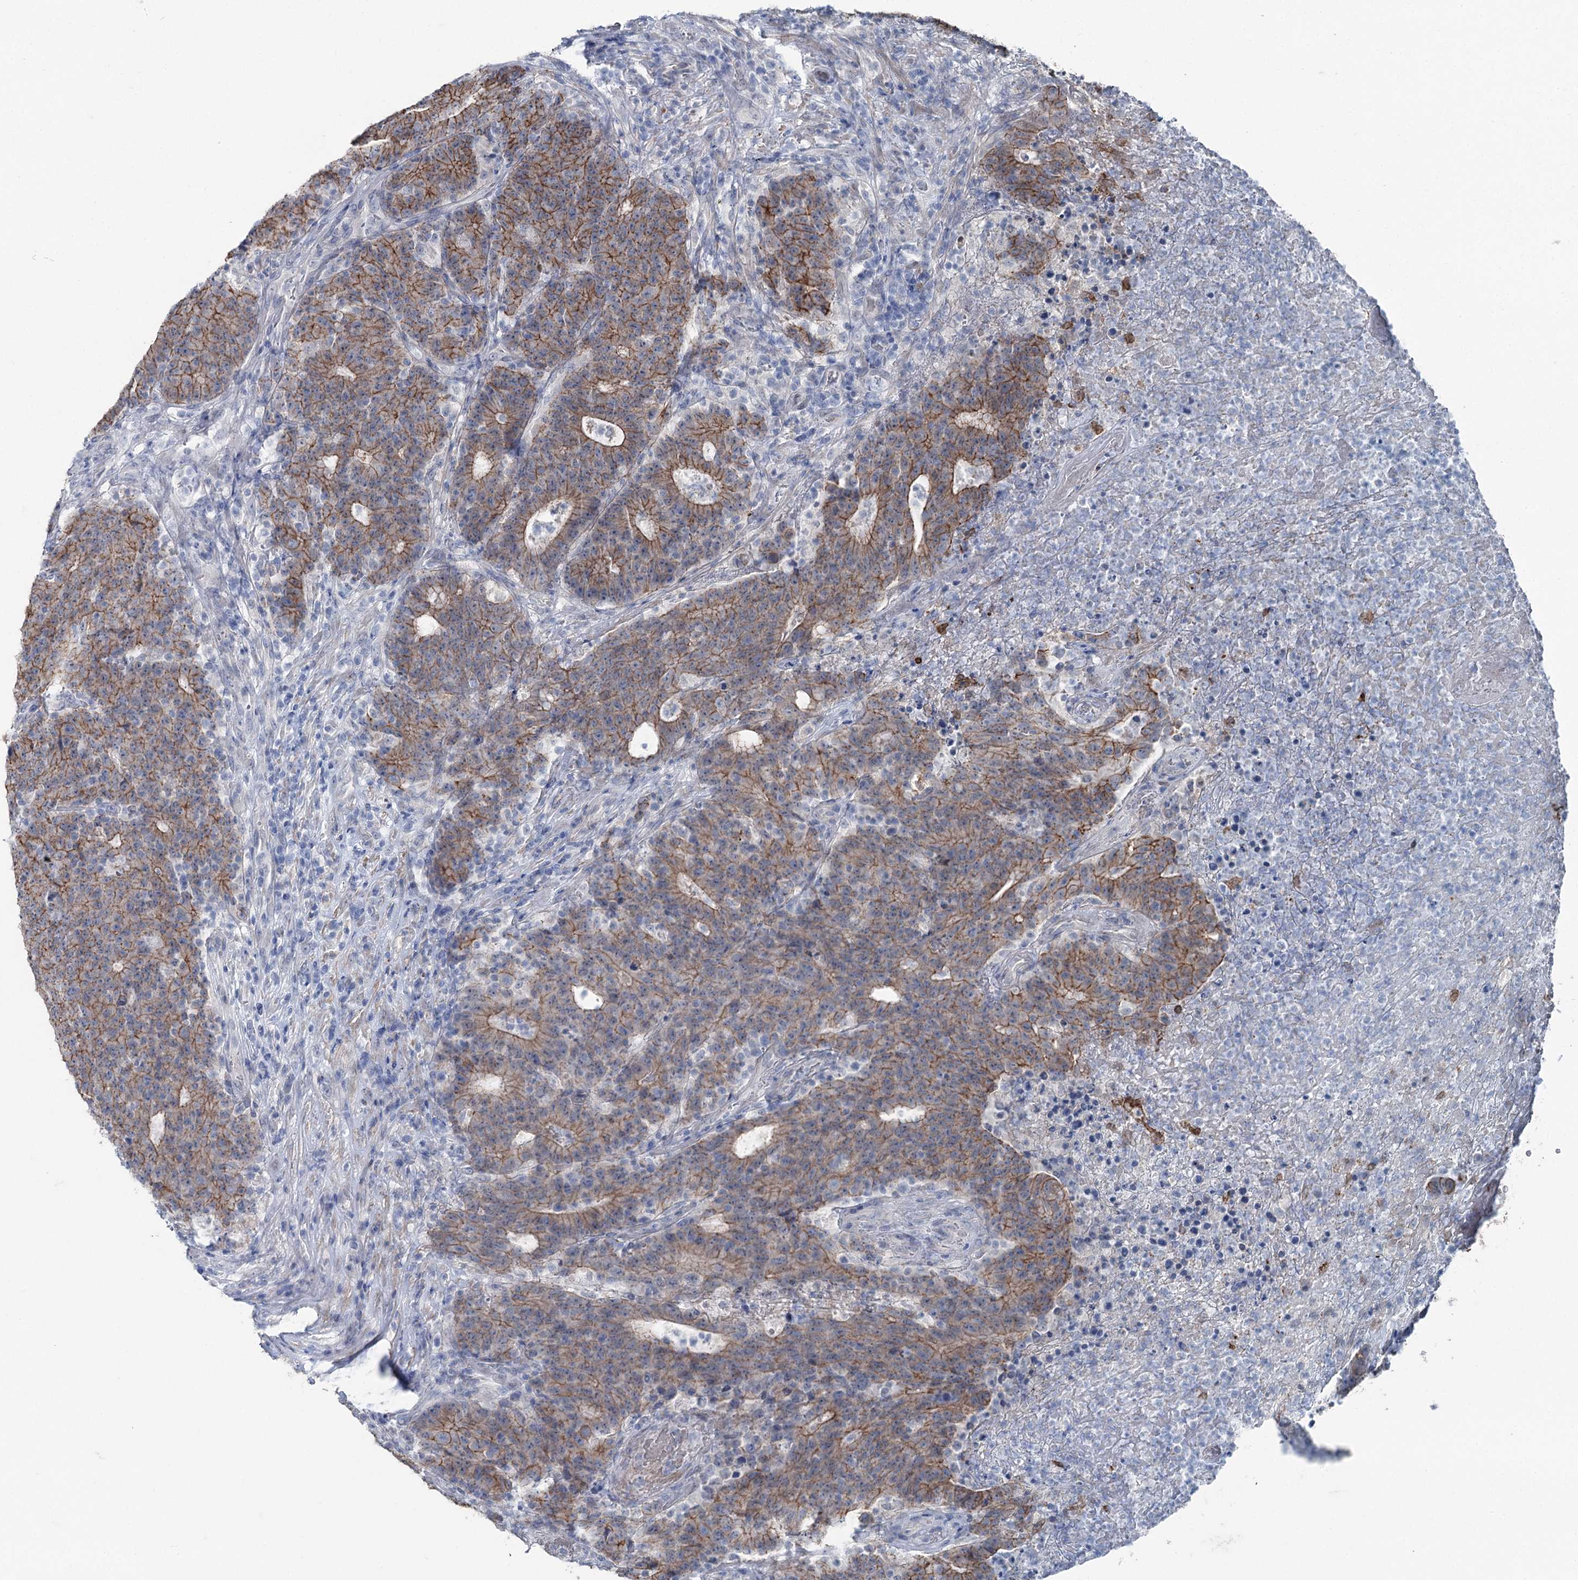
{"staining": {"intensity": "moderate", "quantity": "25%-75%", "location": "cytoplasmic/membranous"}, "tissue": "colorectal cancer", "cell_type": "Tumor cells", "image_type": "cancer", "snomed": [{"axis": "morphology", "description": "Adenocarcinoma, NOS"}, {"axis": "topography", "description": "Colon"}], "caption": "Approximately 25%-75% of tumor cells in colorectal cancer demonstrate moderate cytoplasmic/membranous protein expression as visualized by brown immunohistochemical staining.", "gene": "FAM120B", "patient": {"sex": "female", "age": 75}}